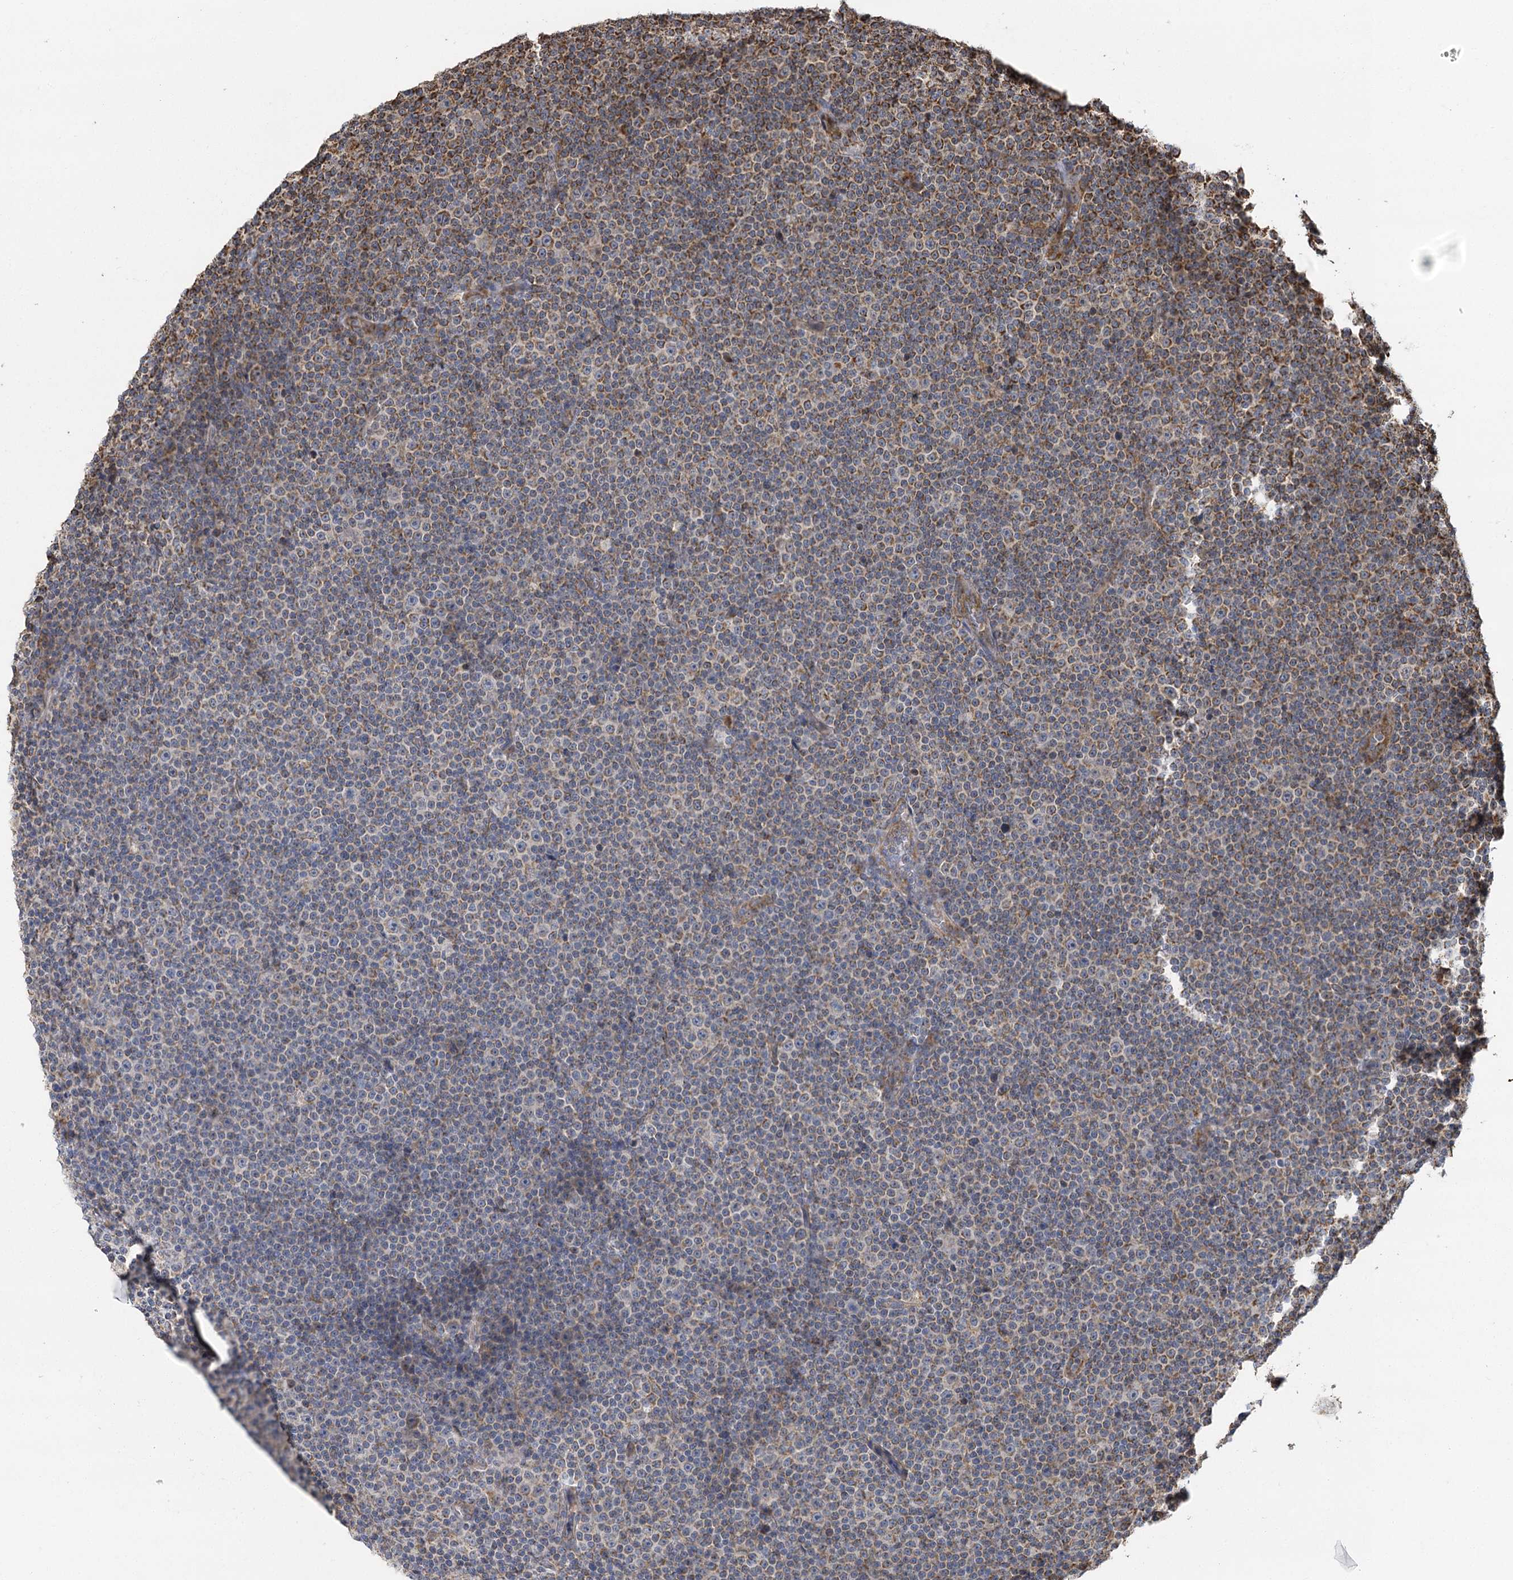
{"staining": {"intensity": "moderate", "quantity": "25%-75%", "location": "cytoplasmic/membranous"}, "tissue": "lymphoma", "cell_type": "Tumor cells", "image_type": "cancer", "snomed": [{"axis": "morphology", "description": "Malignant lymphoma, non-Hodgkin's type, Low grade"}, {"axis": "topography", "description": "Lymph node"}], "caption": "A high-resolution micrograph shows IHC staining of malignant lymphoma, non-Hodgkin's type (low-grade), which shows moderate cytoplasmic/membranous expression in approximately 25%-75% of tumor cells. (IHC, brightfield microscopy, high magnification).", "gene": "IL11RA", "patient": {"sex": "female", "age": 67}}